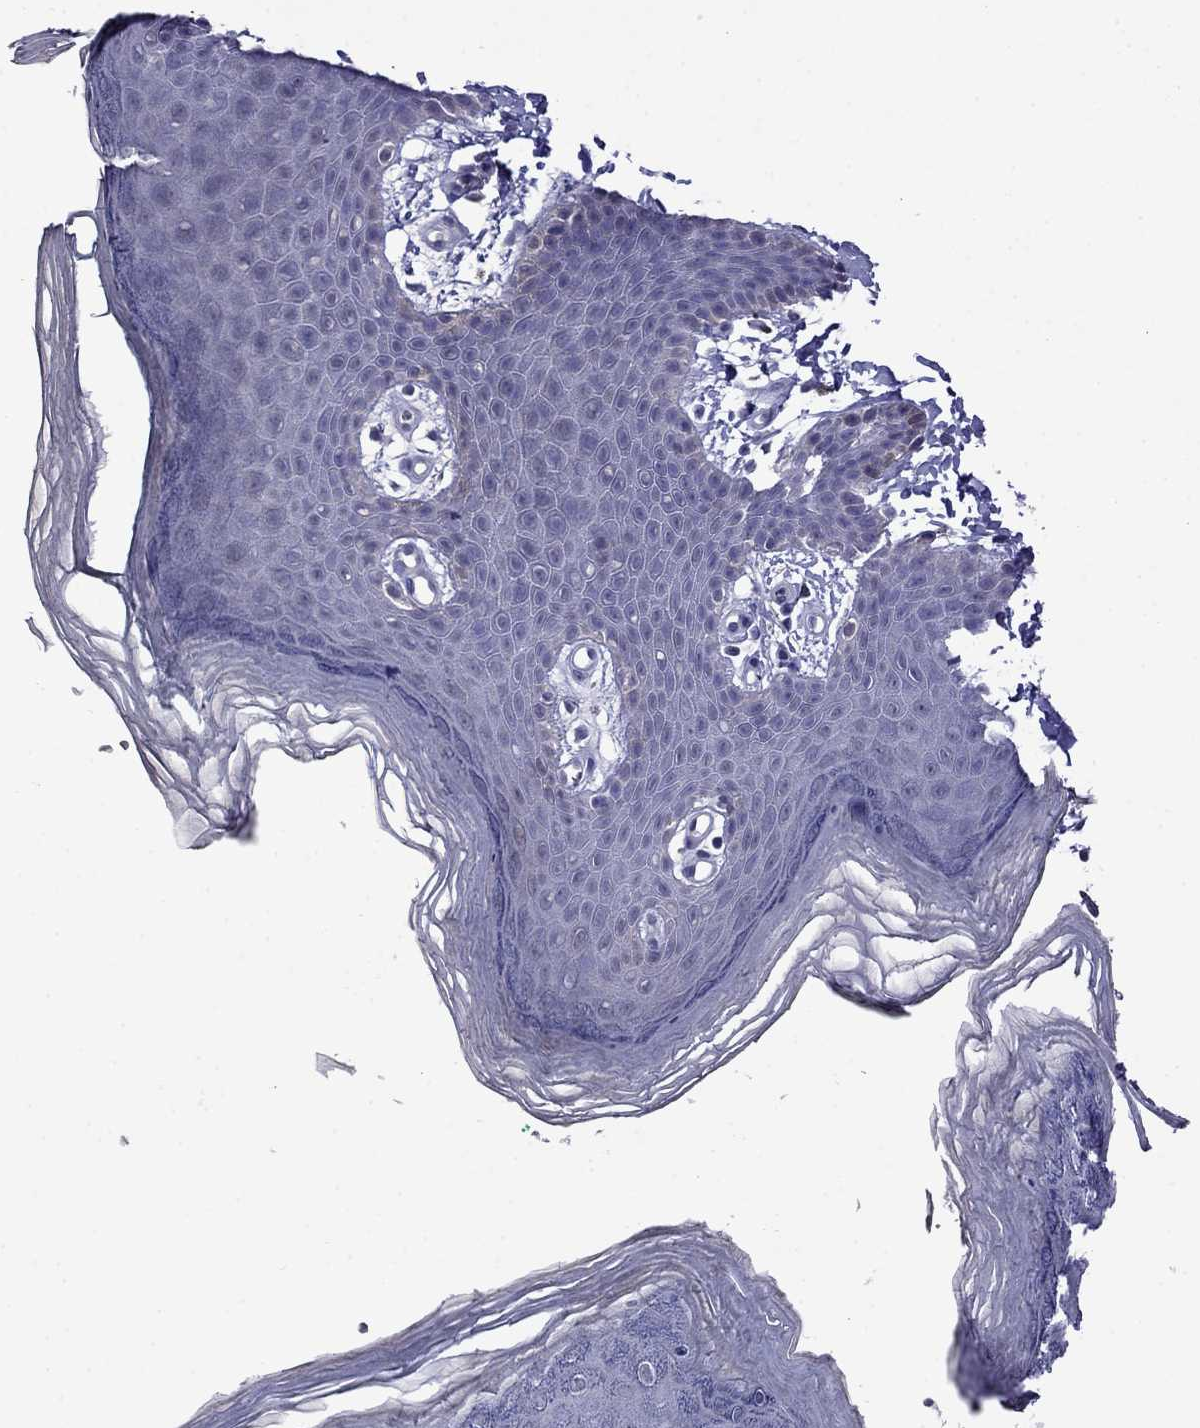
{"staining": {"intensity": "negative", "quantity": "none", "location": "none"}, "tissue": "skin", "cell_type": "Epidermal cells", "image_type": "normal", "snomed": [{"axis": "morphology", "description": "Normal tissue, NOS"}, {"axis": "topography", "description": "Anal"}], "caption": "Skin stained for a protein using IHC displays no positivity epidermal cells.", "gene": "STAR", "patient": {"sex": "male", "age": 53}}